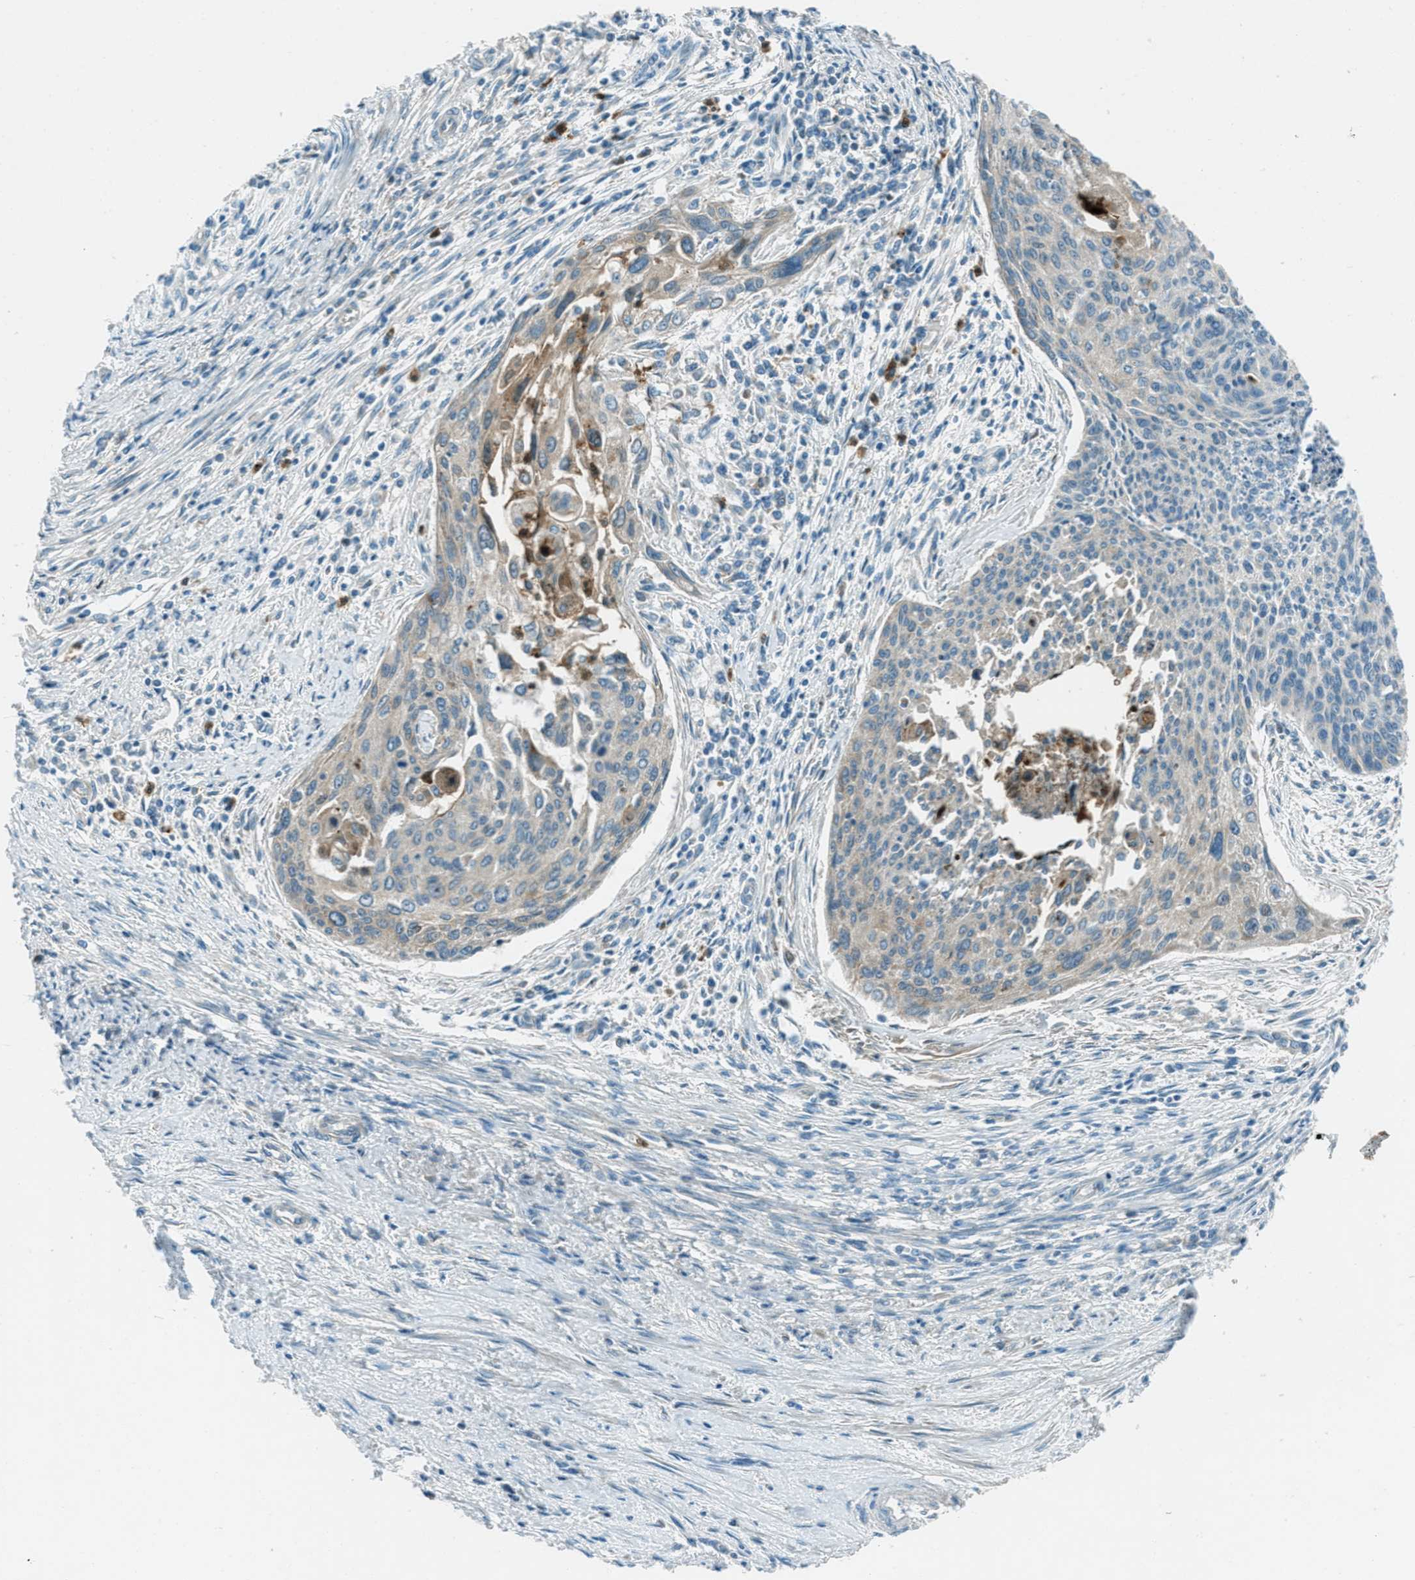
{"staining": {"intensity": "weak", "quantity": "<25%", "location": "cytoplasmic/membranous"}, "tissue": "cervical cancer", "cell_type": "Tumor cells", "image_type": "cancer", "snomed": [{"axis": "morphology", "description": "Squamous cell carcinoma, NOS"}, {"axis": "topography", "description": "Cervix"}], "caption": "Micrograph shows no protein positivity in tumor cells of squamous cell carcinoma (cervical) tissue.", "gene": "FAR1", "patient": {"sex": "female", "age": 55}}